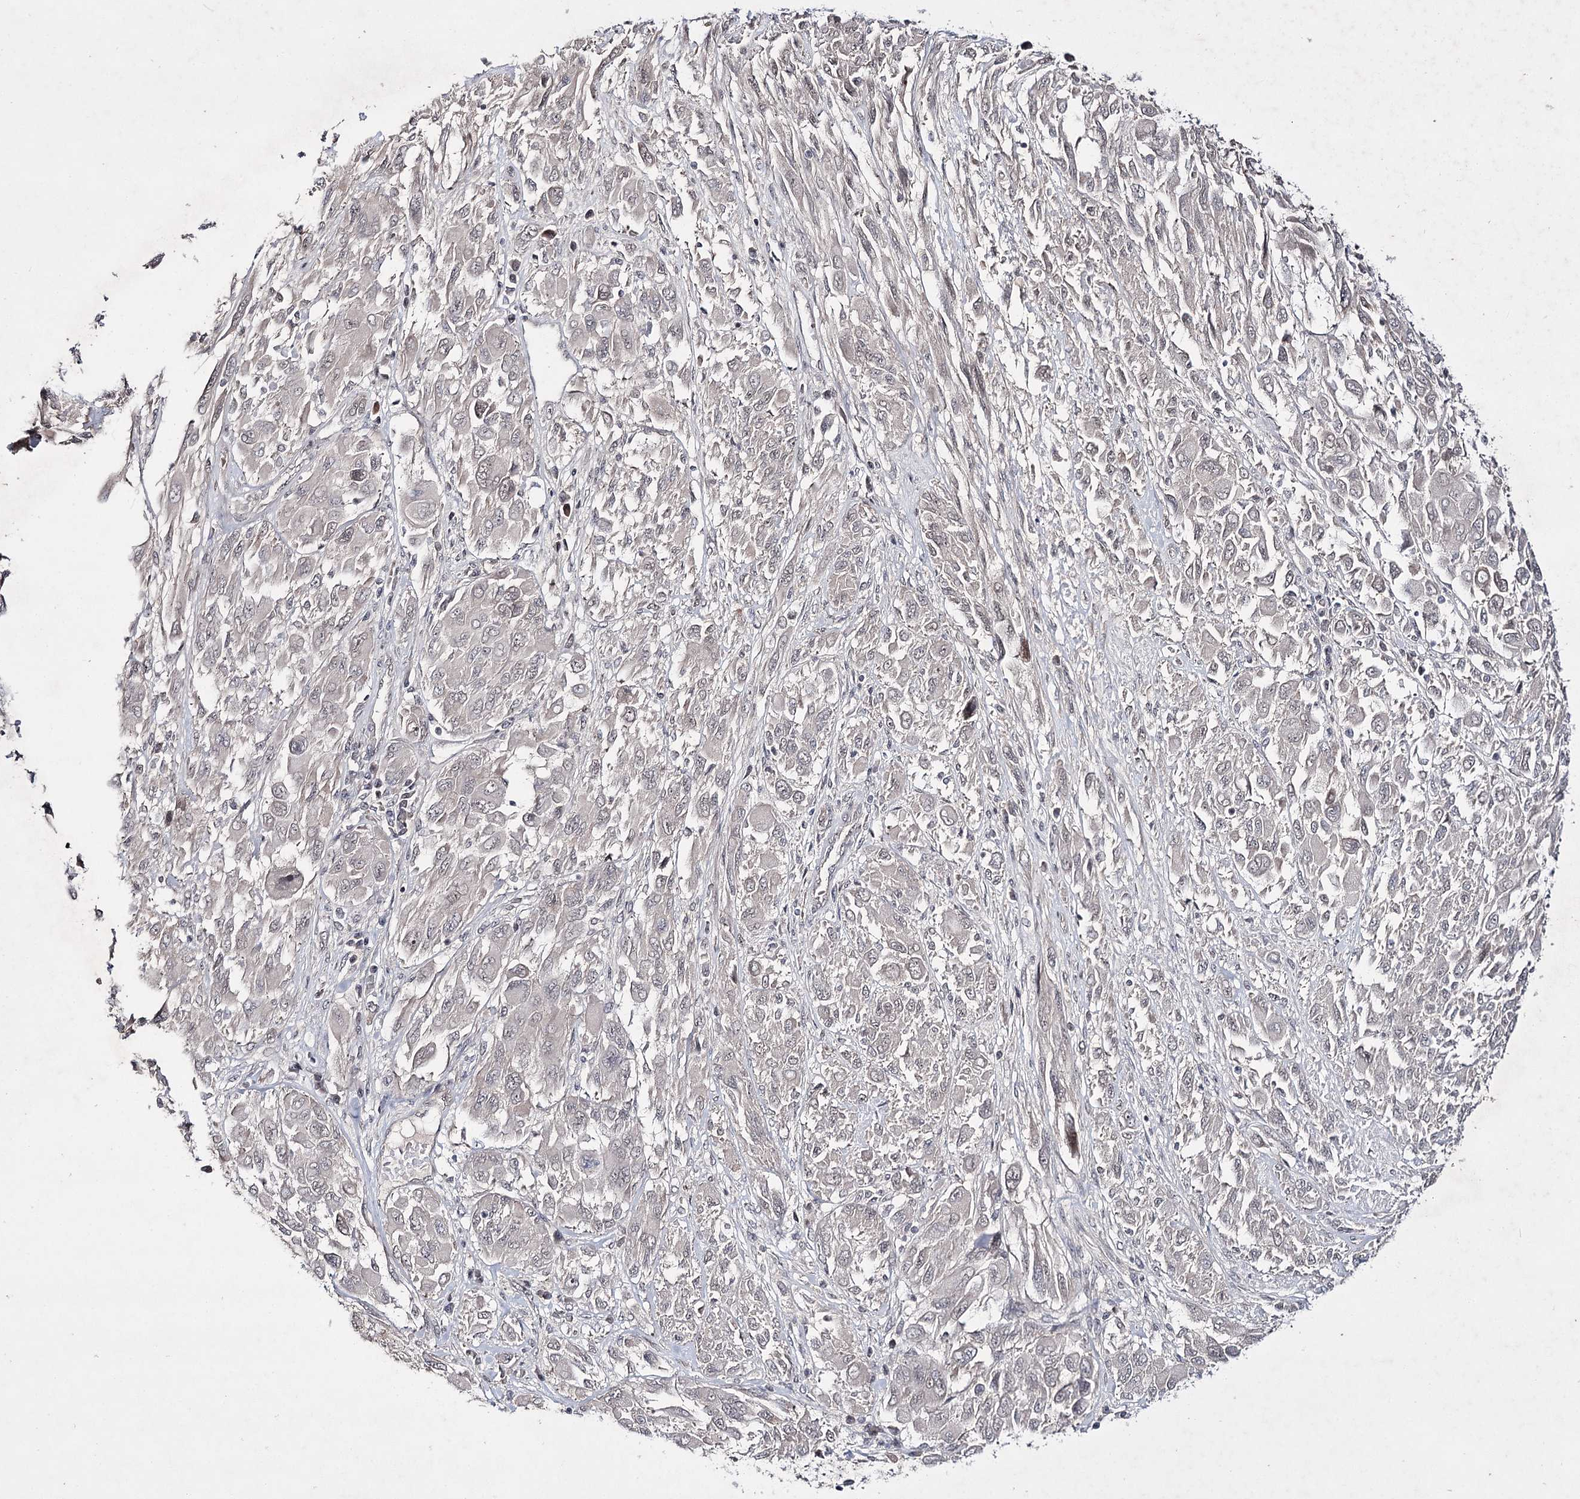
{"staining": {"intensity": "negative", "quantity": "none", "location": "none"}, "tissue": "melanoma", "cell_type": "Tumor cells", "image_type": "cancer", "snomed": [{"axis": "morphology", "description": "Malignant melanoma, NOS"}, {"axis": "topography", "description": "Skin"}], "caption": "Tumor cells show no significant protein expression in melanoma. (Stains: DAB immunohistochemistry with hematoxylin counter stain, Microscopy: brightfield microscopy at high magnification).", "gene": "HOXC11", "patient": {"sex": "female", "age": 91}}